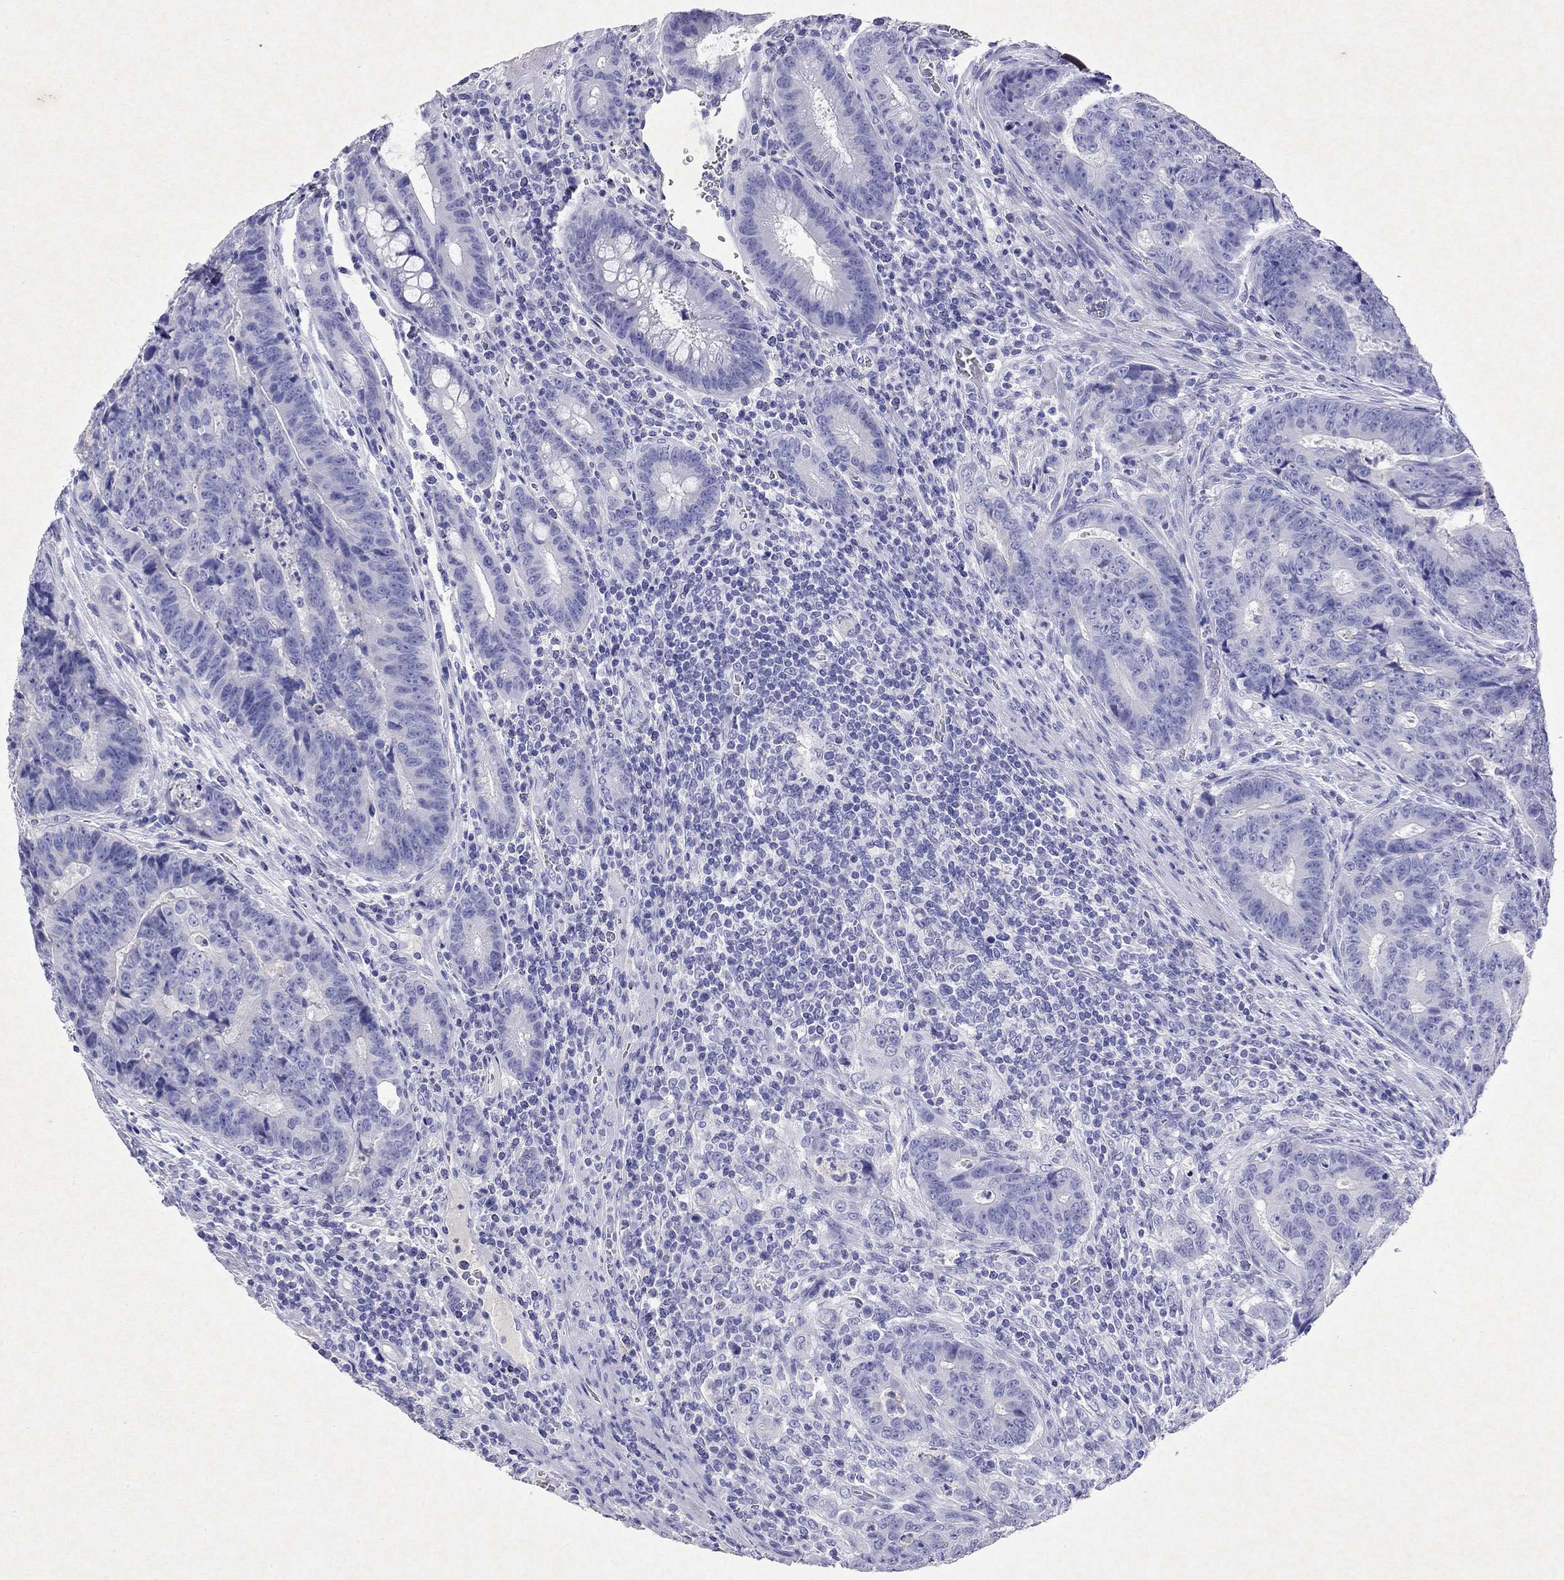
{"staining": {"intensity": "negative", "quantity": "none", "location": "none"}, "tissue": "colorectal cancer", "cell_type": "Tumor cells", "image_type": "cancer", "snomed": [{"axis": "morphology", "description": "Adenocarcinoma, NOS"}, {"axis": "topography", "description": "Colon"}], "caption": "A high-resolution micrograph shows IHC staining of colorectal cancer, which demonstrates no significant positivity in tumor cells.", "gene": "ARMC12", "patient": {"sex": "female", "age": 48}}